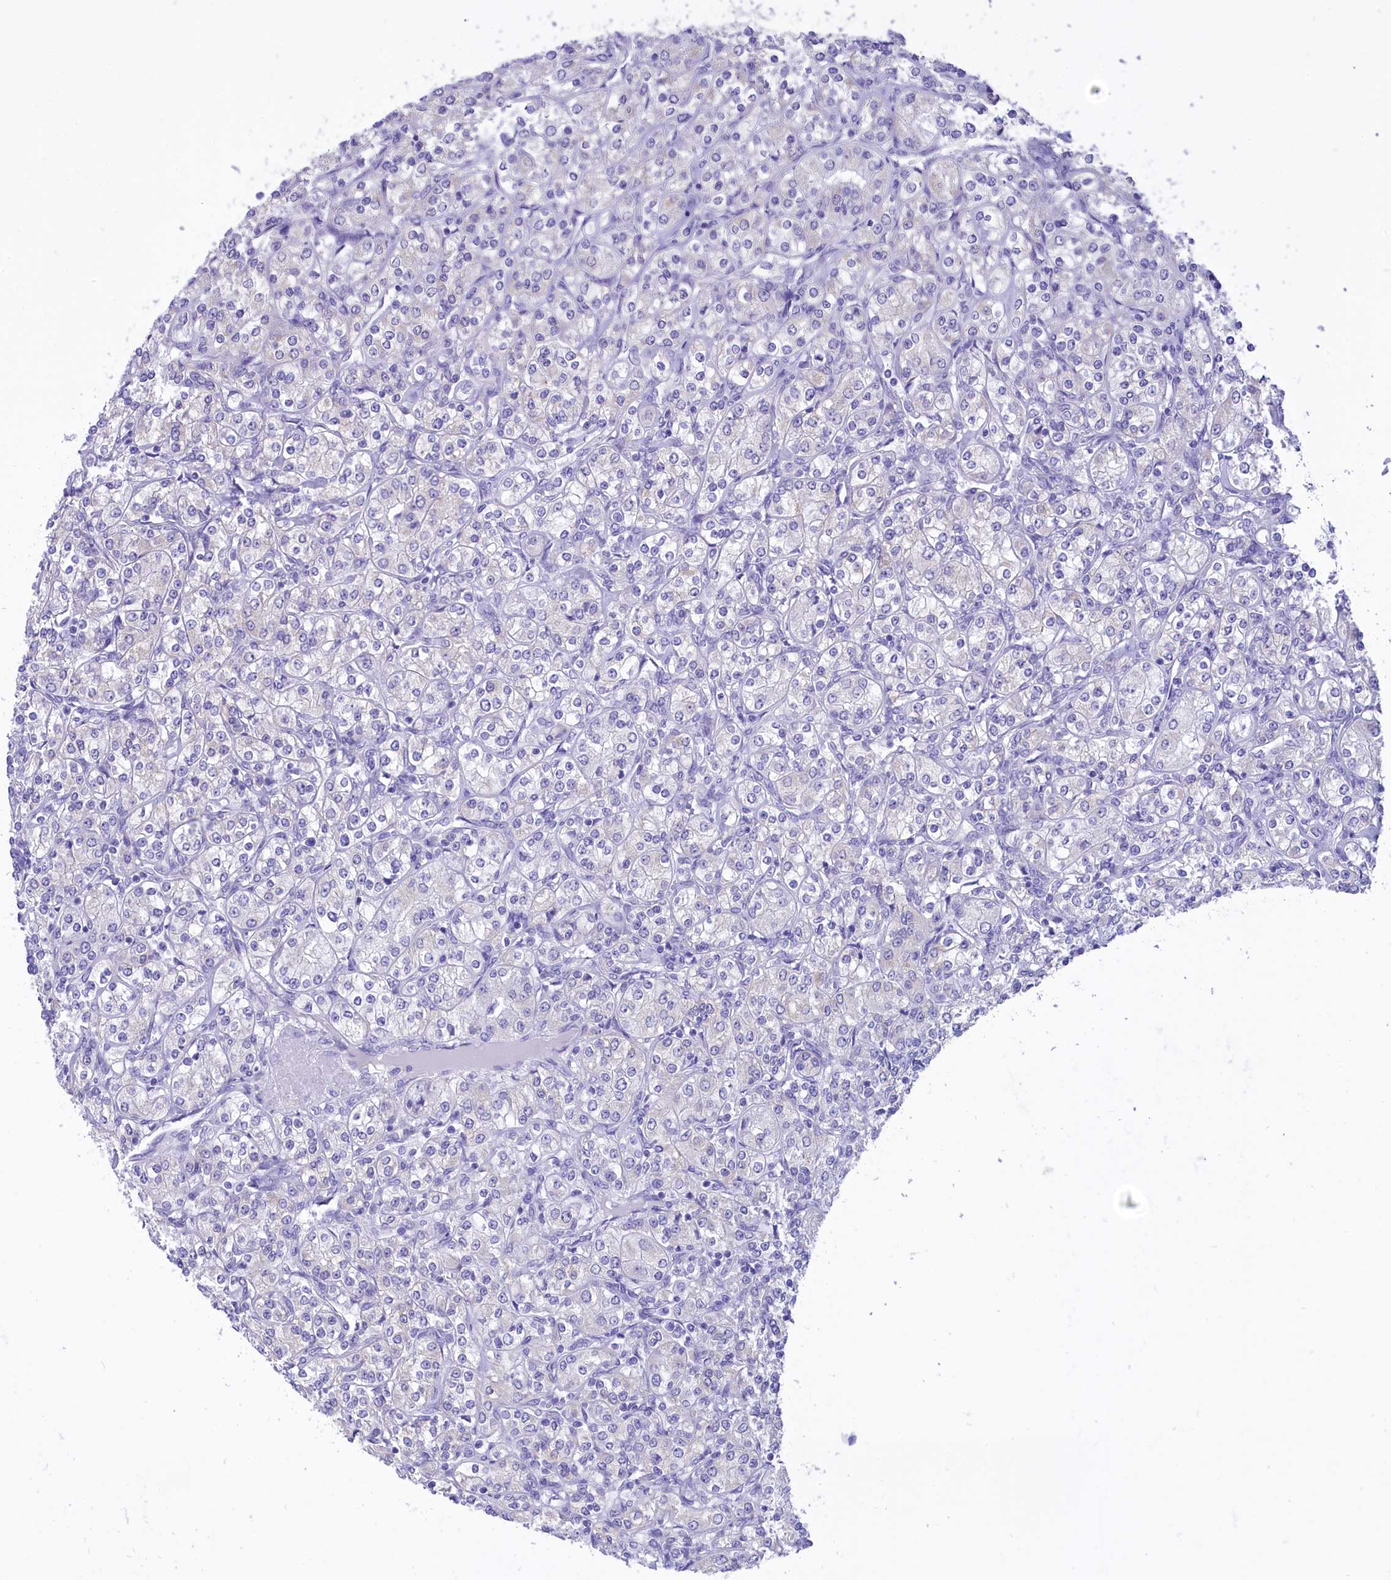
{"staining": {"intensity": "negative", "quantity": "none", "location": "none"}, "tissue": "renal cancer", "cell_type": "Tumor cells", "image_type": "cancer", "snomed": [{"axis": "morphology", "description": "Adenocarcinoma, NOS"}, {"axis": "topography", "description": "Kidney"}], "caption": "High magnification brightfield microscopy of renal cancer stained with DAB (brown) and counterstained with hematoxylin (blue): tumor cells show no significant positivity.", "gene": "DCAF16", "patient": {"sex": "male", "age": 77}}